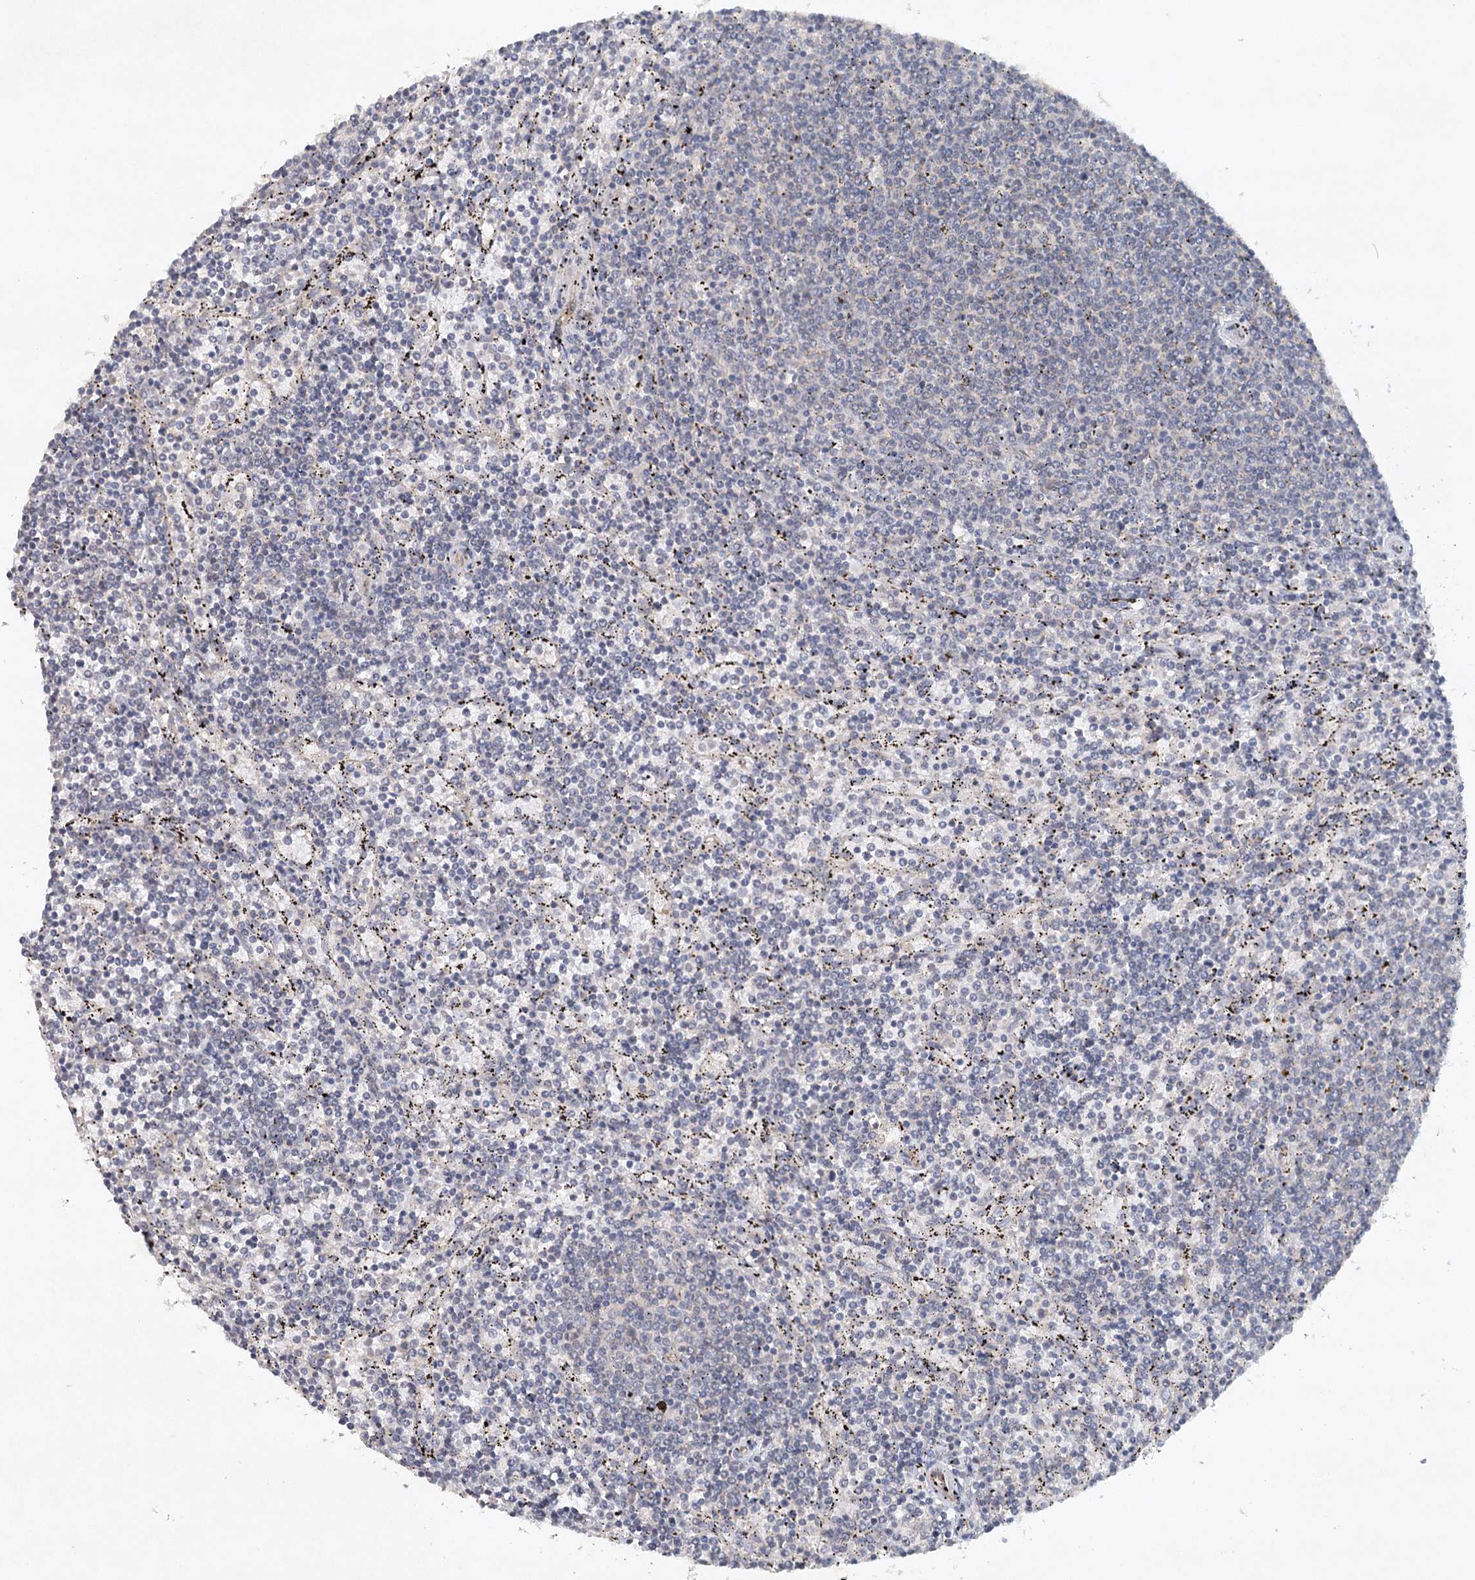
{"staining": {"intensity": "negative", "quantity": "none", "location": "none"}, "tissue": "lymphoma", "cell_type": "Tumor cells", "image_type": "cancer", "snomed": [{"axis": "morphology", "description": "Malignant lymphoma, non-Hodgkin's type, Low grade"}, {"axis": "topography", "description": "Spleen"}], "caption": "This is an immunohistochemistry histopathology image of low-grade malignant lymphoma, non-Hodgkin's type. There is no expression in tumor cells.", "gene": "SYNPO", "patient": {"sex": "female", "age": 50}}